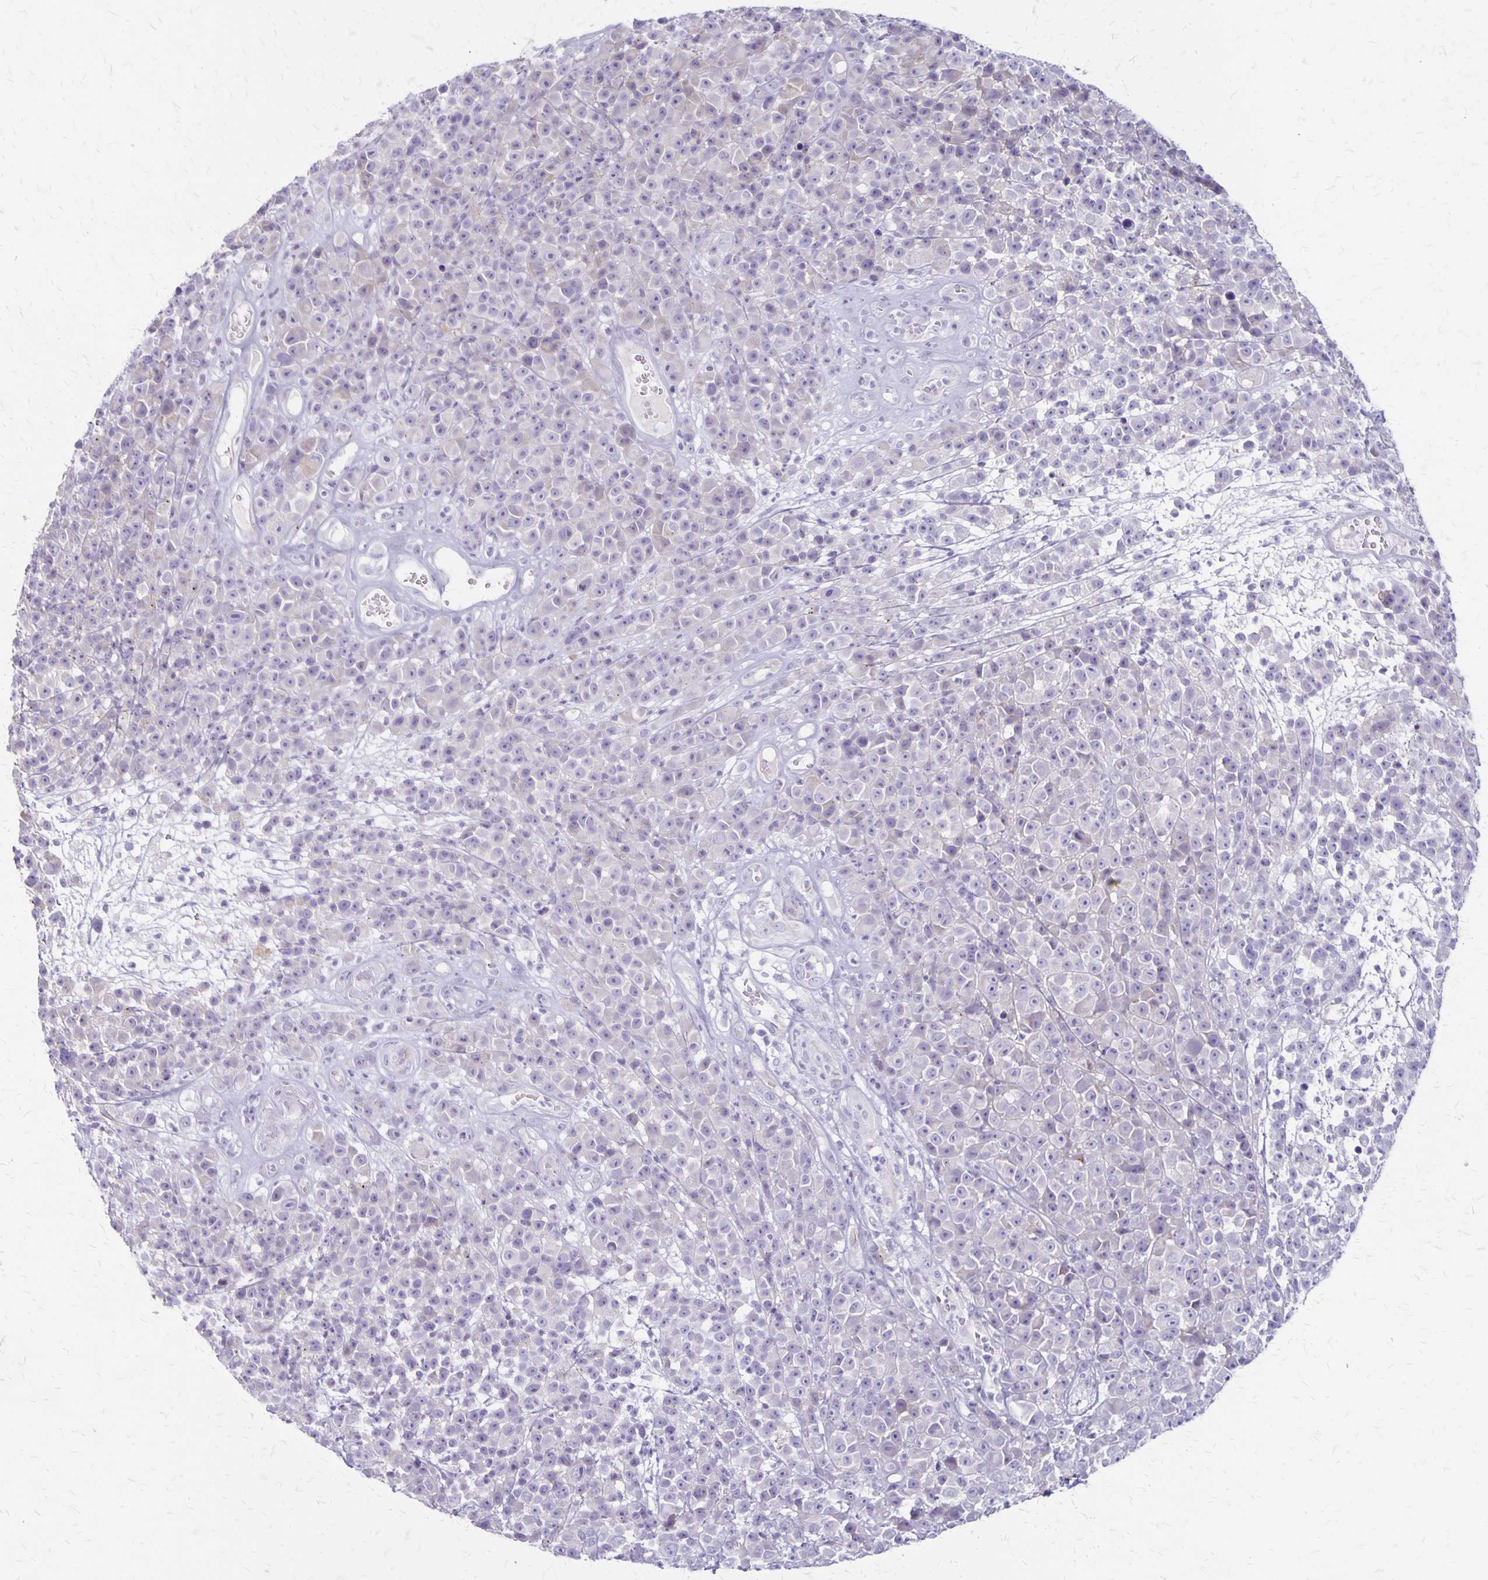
{"staining": {"intensity": "negative", "quantity": "none", "location": "none"}, "tissue": "melanoma", "cell_type": "Tumor cells", "image_type": "cancer", "snomed": [{"axis": "morphology", "description": "Malignant melanoma, NOS"}, {"axis": "topography", "description": "Skin"}, {"axis": "topography", "description": "Skin of back"}], "caption": "Image shows no significant protein positivity in tumor cells of malignant melanoma.", "gene": "HOMER1", "patient": {"sex": "male", "age": 91}}